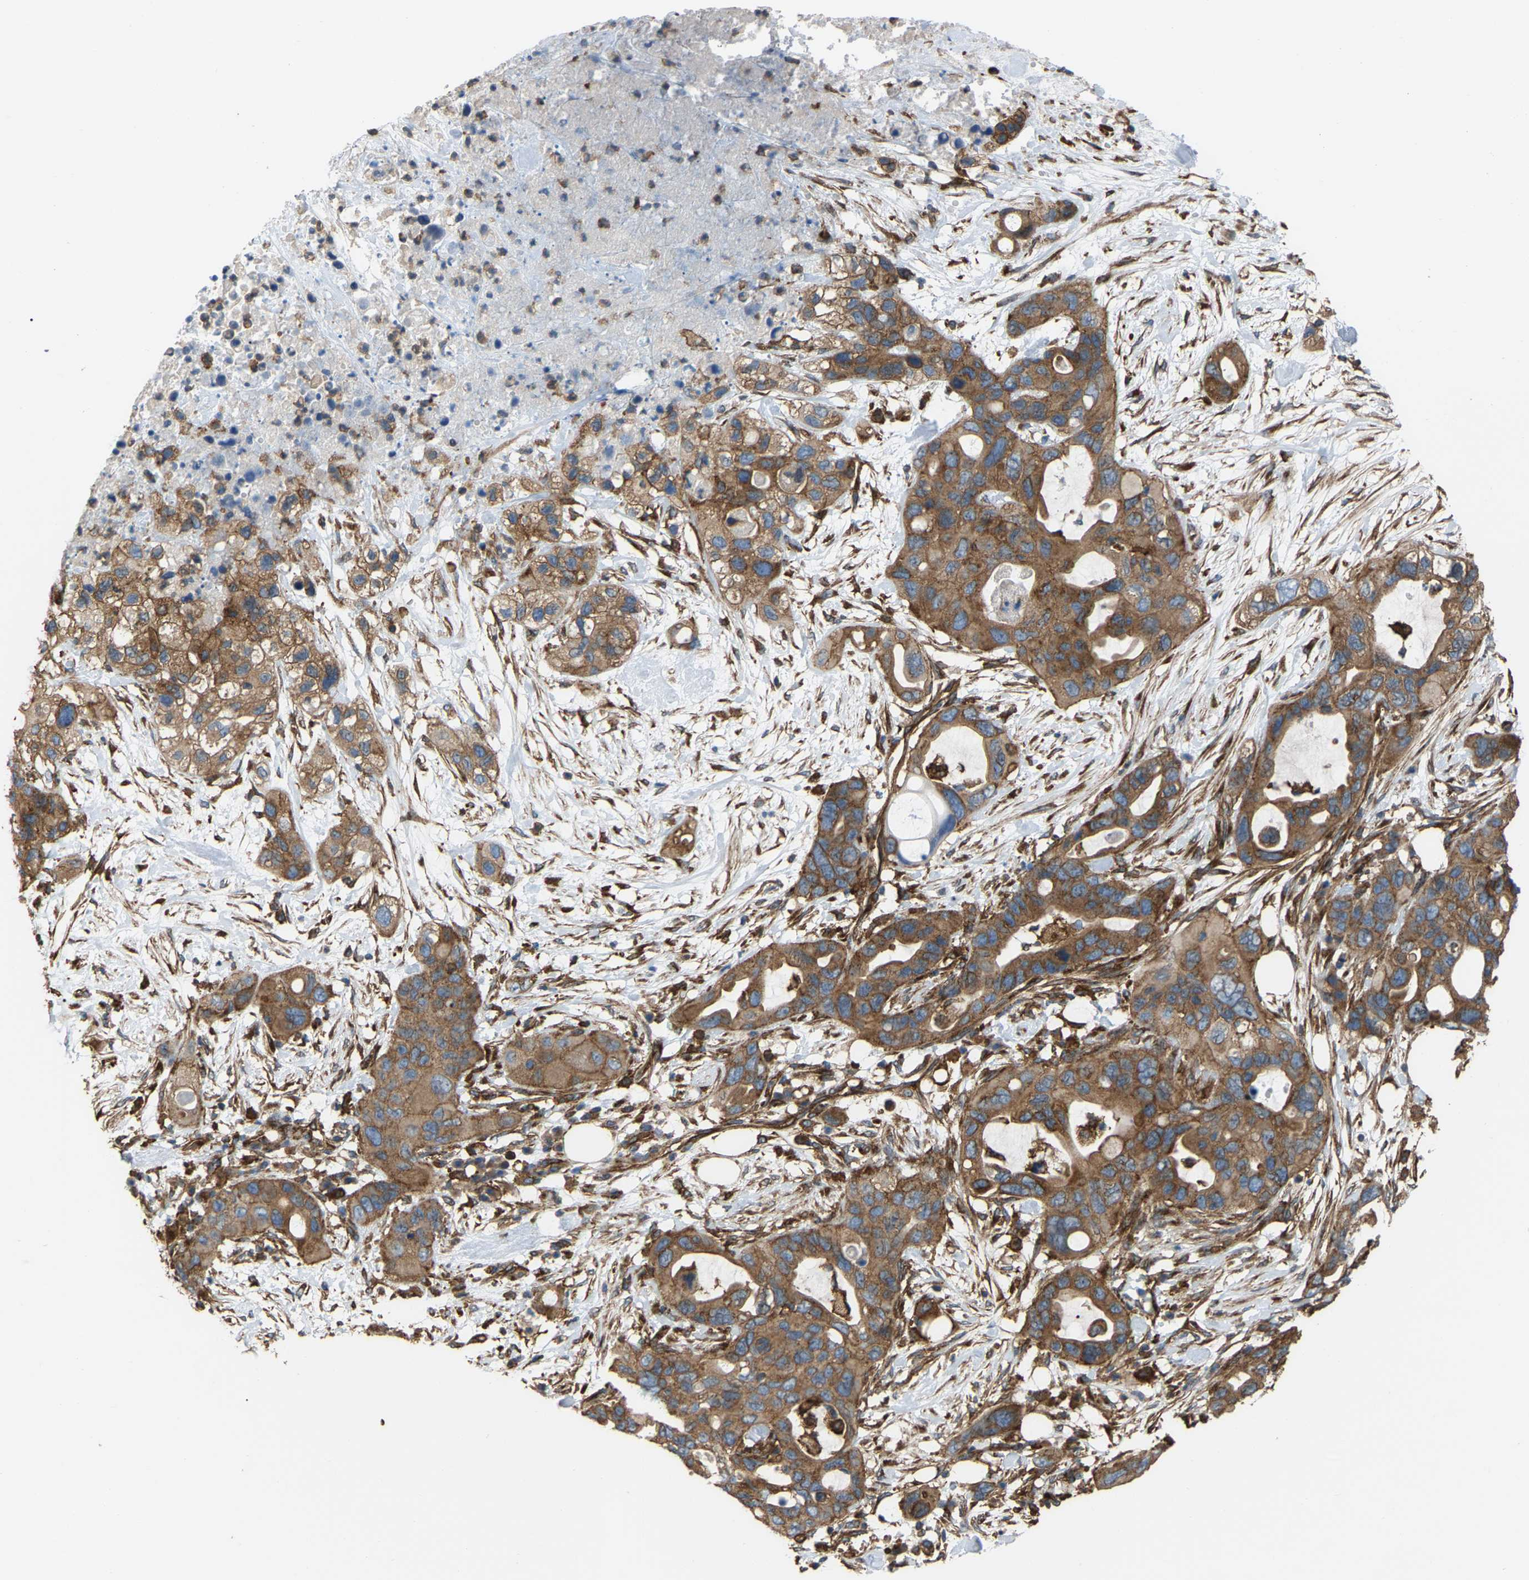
{"staining": {"intensity": "strong", "quantity": ">75%", "location": "cytoplasmic/membranous"}, "tissue": "pancreatic cancer", "cell_type": "Tumor cells", "image_type": "cancer", "snomed": [{"axis": "morphology", "description": "Adenocarcinoma, NOS"}, {"axis": "topography", "description": "Pancreas"}], "caption": "Immunohistochemistry (IHC) image of human adenocarcinoma (pancreatic) stained for a protein (brown), which shows high levels of strong cytoplasmic/membranous positivity in approximately >75% of tumor cells.", "gene": "PICALM", "patient": {"sex": "female", "age": 71}}